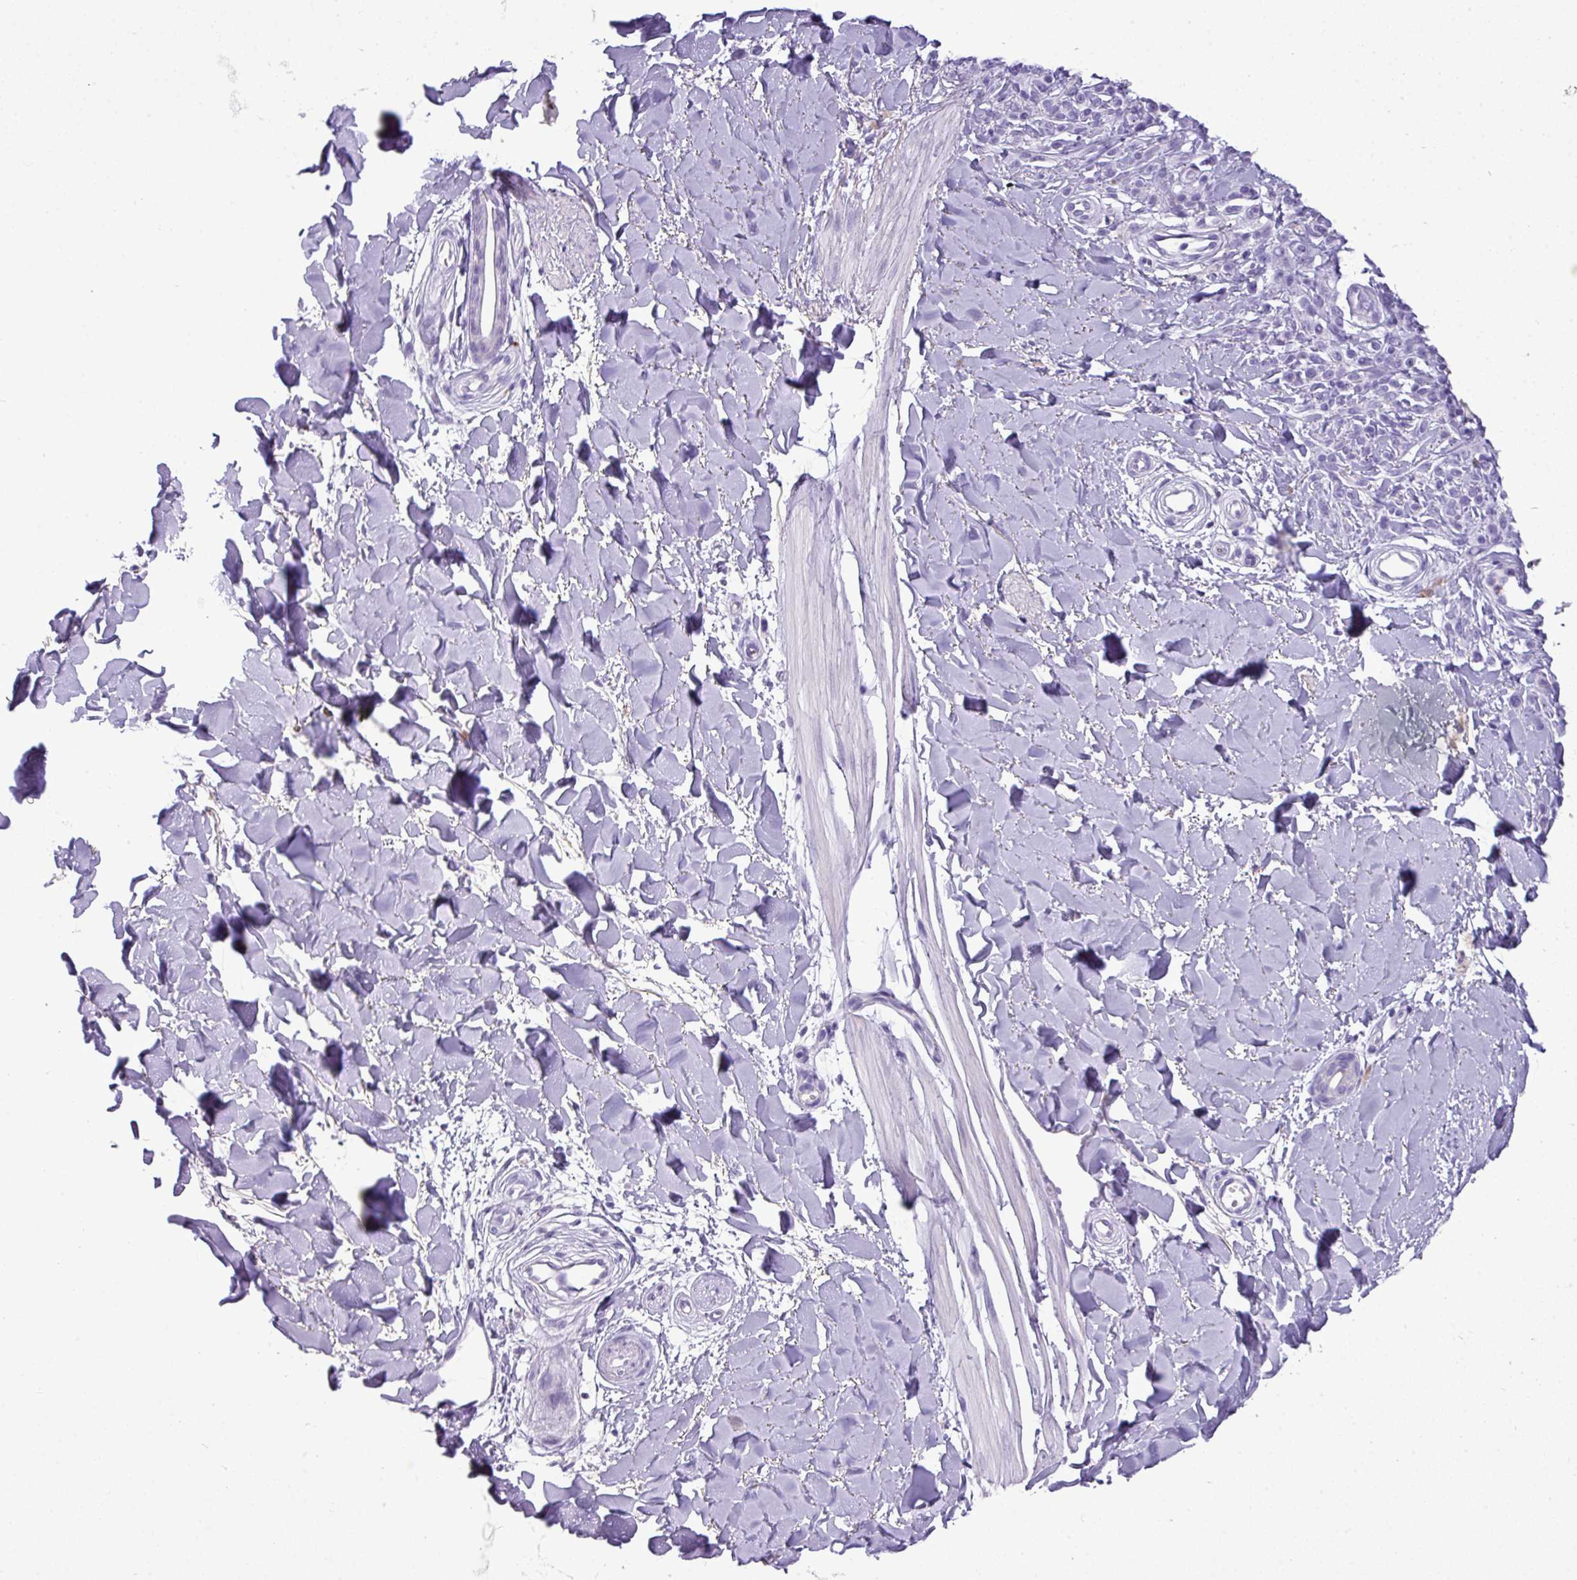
{"staining": {"intensity": "negative", "quantity": "none", "location": "none"}, "tissue": "melanoma", "cell_type": "Tumor cells", "image_type": "cancer", "snomed": [{"axis": "morphology", "description": "Malignant melanoma, NOS"}, {"axis": "topography", "description": "Skin"}], "caption": "DAB (3,3'-diaminobenzidine) immunohistochemical staining of human malignant melanoma displays no significant staining in tumor cells. Brightfield microscopy of immunohistochemistry (IHC) stained with DAB (3,3'-diaminobenzidine) (brown) and hematoxylin (blue), captured at high magnification.", "gene": "RBMXL2", "patient": {"sex": "female", "age": 37}}